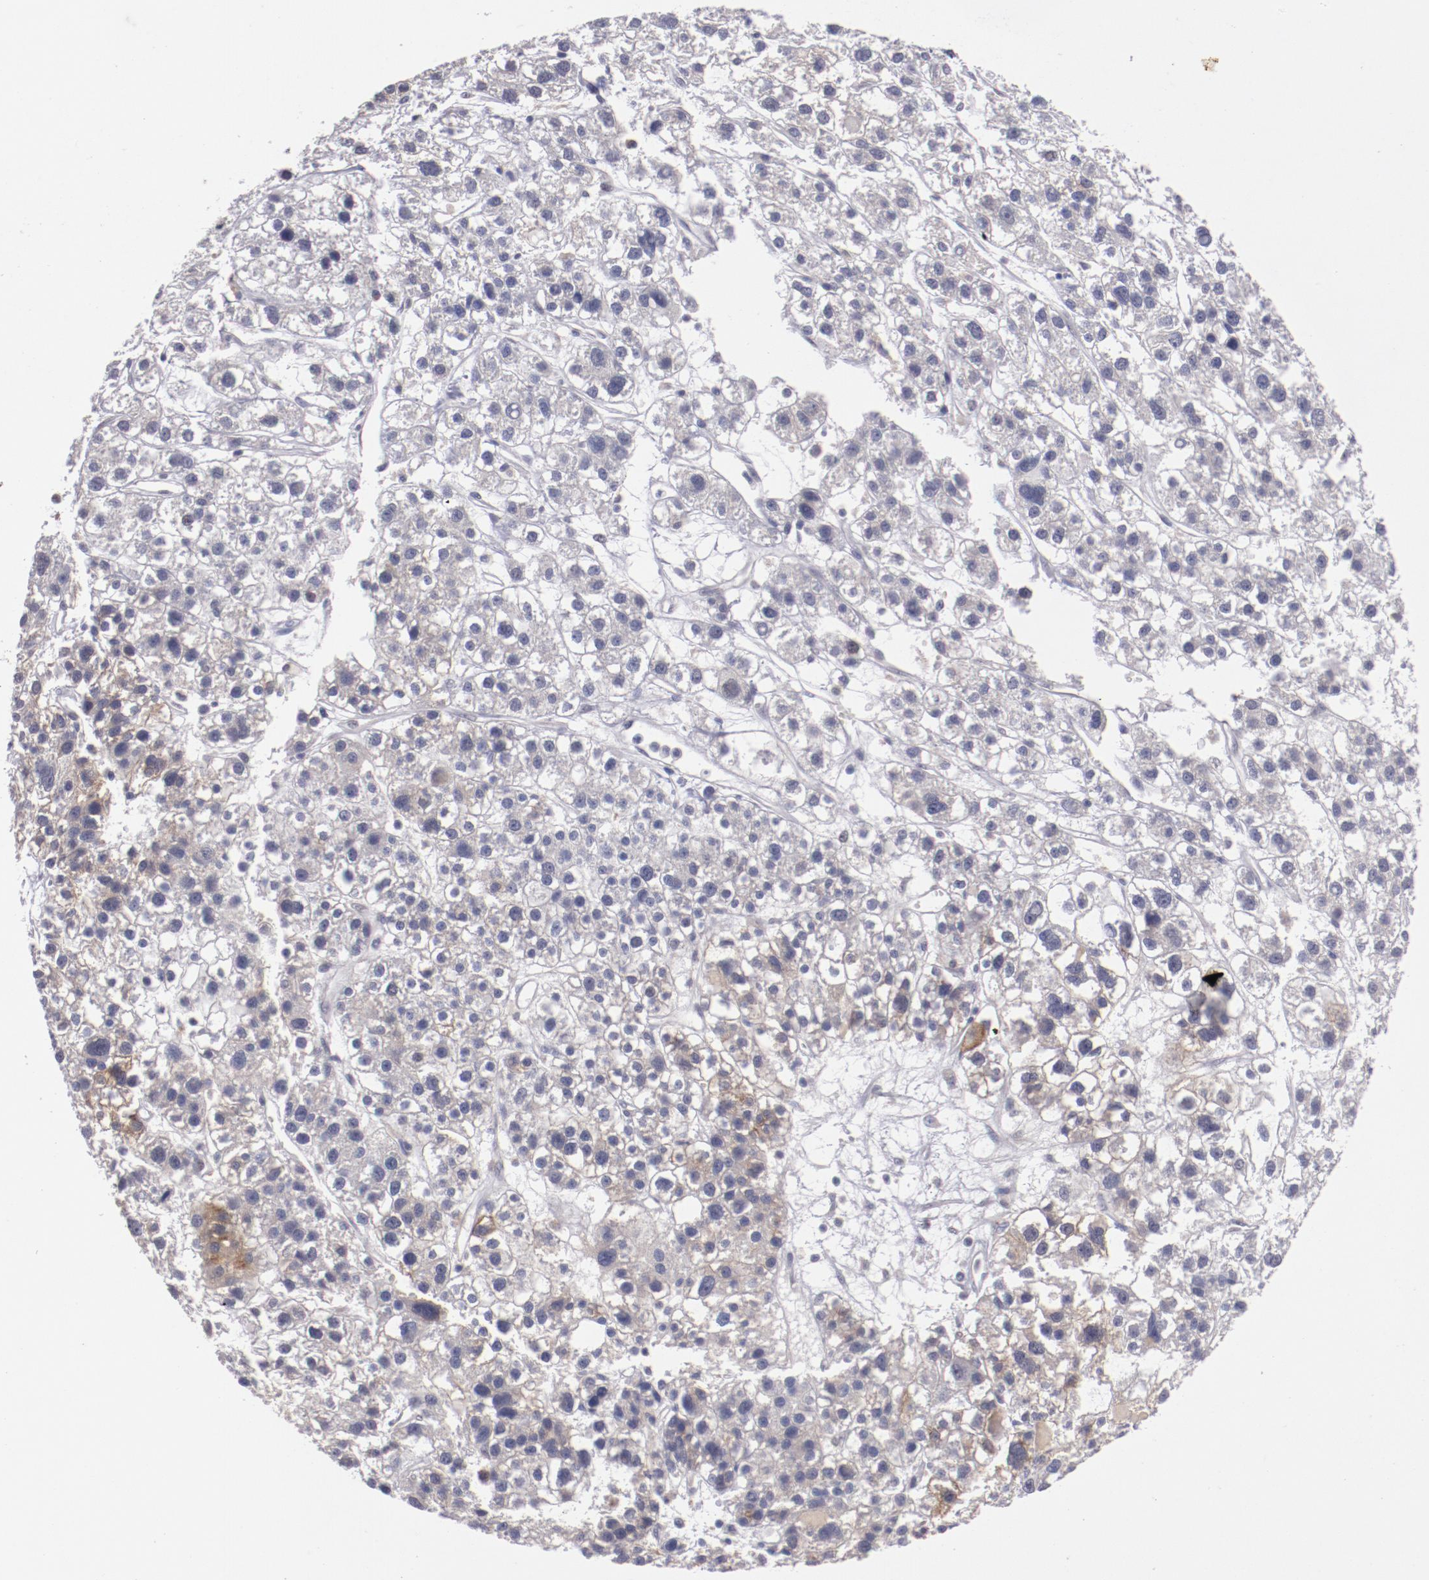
{"staining": {"intensity": "moderate", "quantity": "<25%", "location": "cytoplasmic/membranous"}, "tissue": "liver cancer", "cell_type": "Tumor cells", "image_type": "cancer", "snomed": [{"axis": "morphology", "description": "Carcinoma, Hepatocellular, NOS"}, {"axis": "topography", "description": "Liver"}], "caption": "IHC micrograph of liver hepatocellular carcinoma stained for a protein (brown), which shows low levels of moderate cytoplasmic/membranous staining in about <25% of tumor cells.", "gene": "NRXN3", "patient": {"sex": "female", "age": 85}}